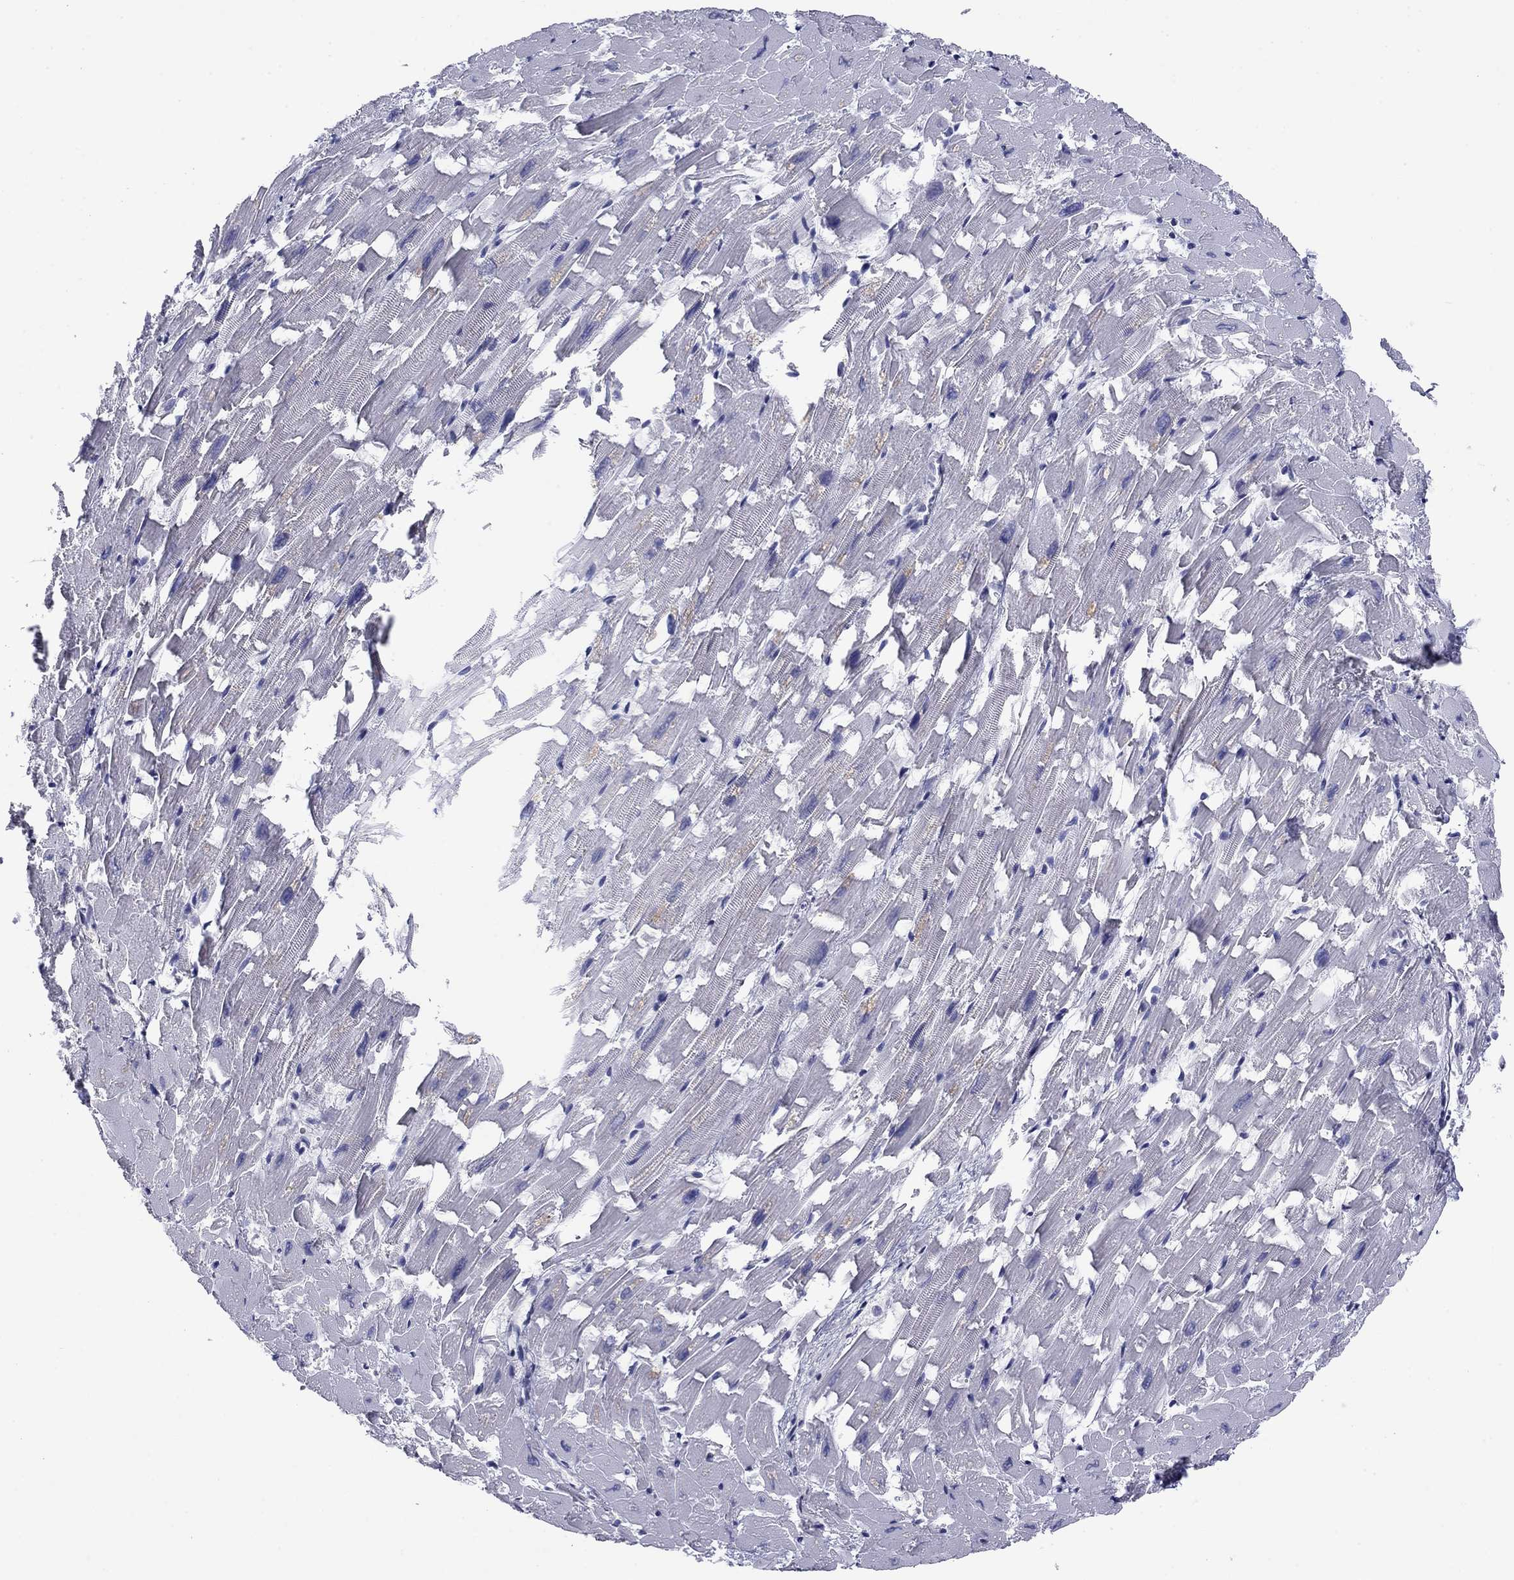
{"staining": {"intensity": "negative", "quantity": "none", "location": "none"}, "tissue": "heart muscle", "cell_type": "Cardiomyocytes", "image_type": "normal", "snomed": [{"axis": "morphology", "description": "Normal tissue, NOS"}, {"axis": "topography", "description": "Heart"}], "caption": "The histopathology image exhibits no staining of cardiomyocytes in unremarkable heart muscle.", "gene": "HAO1", "patient": {"sex": "female", "age": 64}}